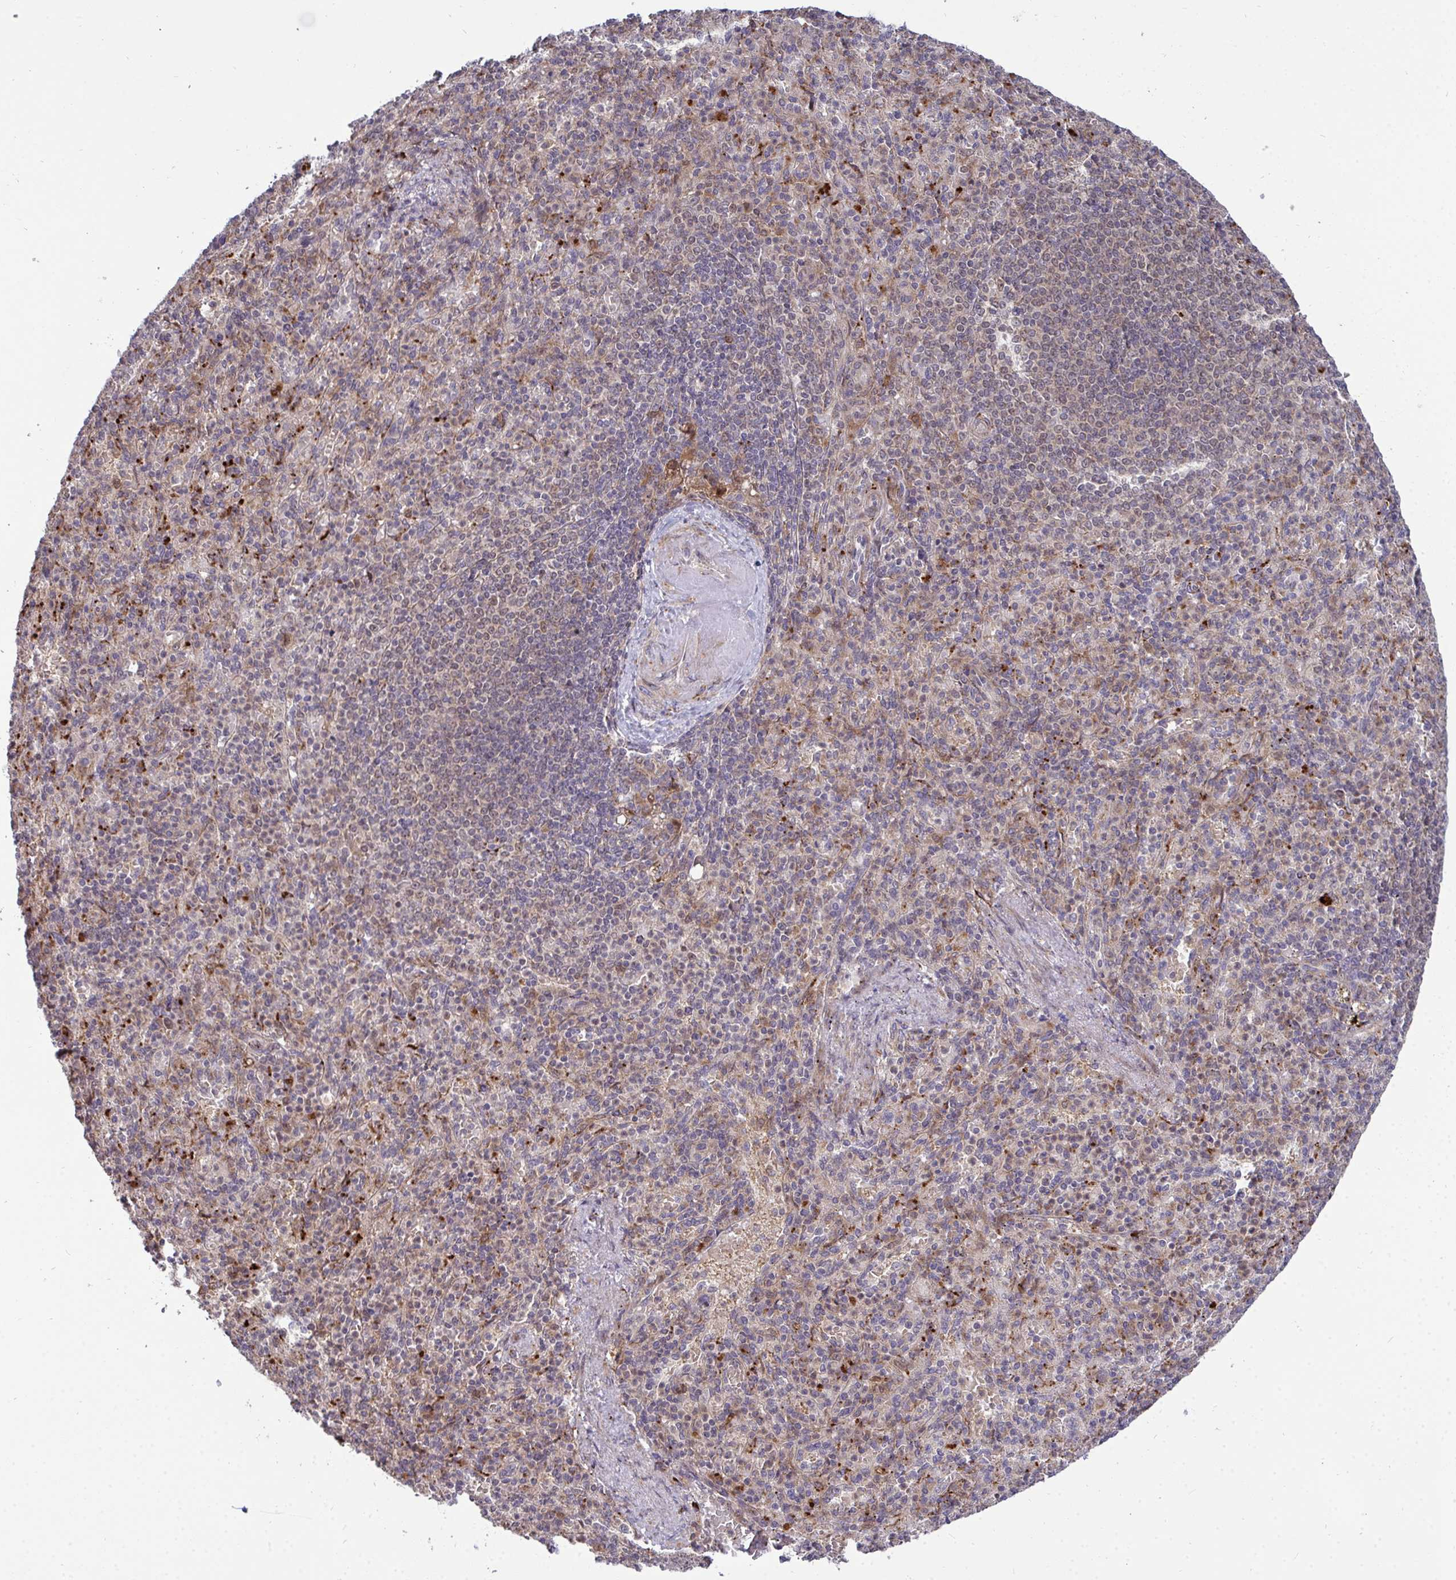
{"staining": {"intensity": "moderate", "quantity": "<25%", "location": "cytoplasmic/membranous"}, "tissue": "spleen", "cell_type": "Cells in red pulp", "image_type": "normal", "snomed": [{"axis": "morphology", "description": "Normal tissue, NOS"}, {"axis": "topography", "description": "Spleen"}], "caption": "Protein expression analysis of unremarkable spleen reveals moderate cytoplasmic/membranous expression in about <25% of cells in red pulp. The staining was performed using DAB, with brown indicating positive protein expression. Nuclei are stained blue with hematoxylin.", "gene": "TRIM44", "patient": {"sex": "female", "age": 74}}